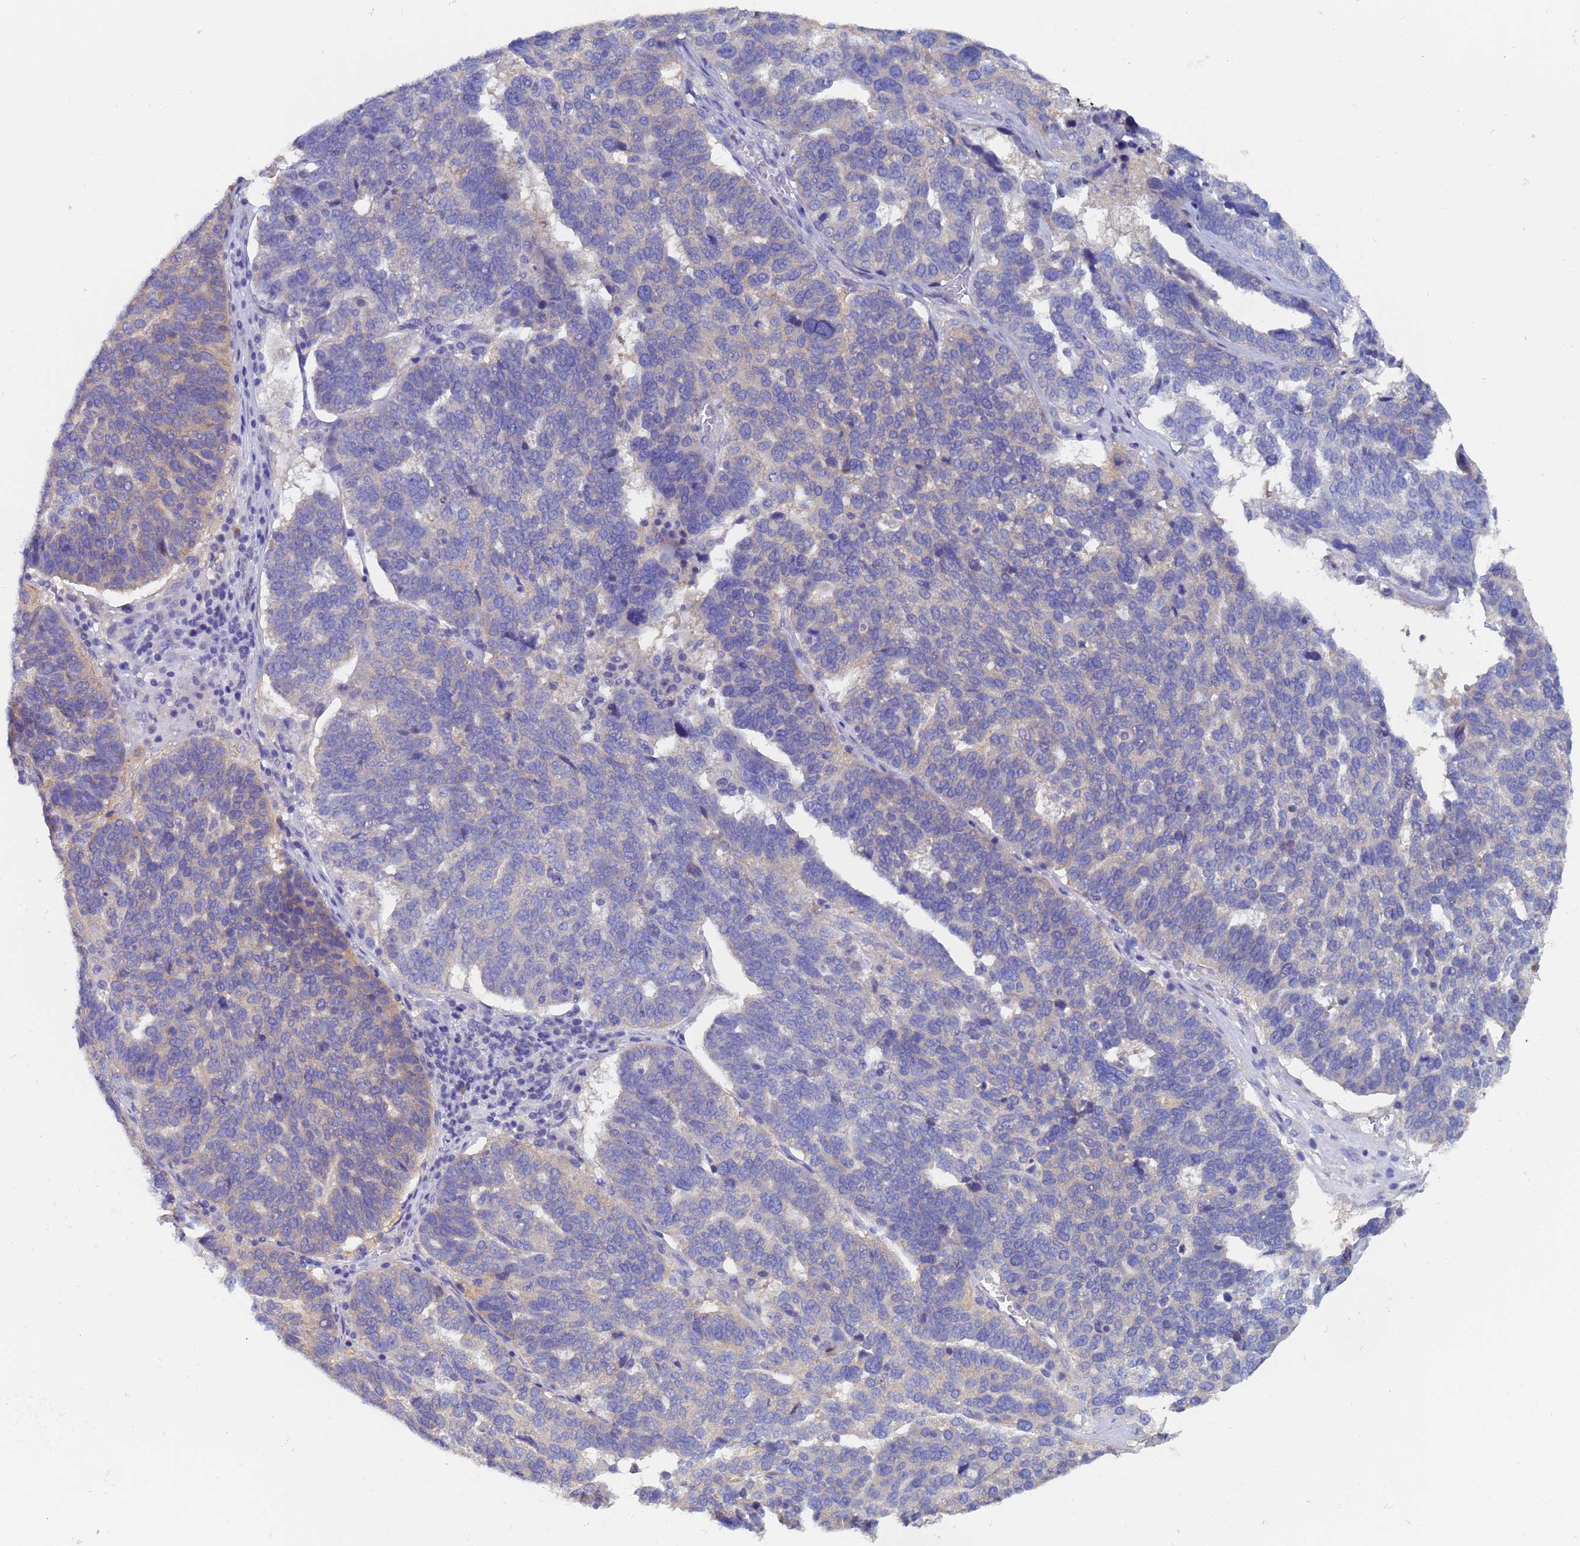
{"staining": {"intensity": "negative", "quantity": "none", "location": "none"}, "tissue": "ovarian cancer", "cell_type": "Tumor cells", "image_type": "cancer", "snomed": [{"axis": "morphology", "description": "Cystadenocarcinoma, serous, NOS"}, {"axis": "topography", "description": "Ovary"}], "caption": "Immunohistochemical staining of human serous cystadenocarcinoma (ovarian) displays no significant expression in tumor cells. The staining was performed using DAB (3,3'-diaminobenzidine) to visualize the protein expression in brown, while the nuclei were stained in blue with hematoxylin (Magnification: 20x).", "gene": "UBE2O", "patient": {"sex": "female", "age": 59}}